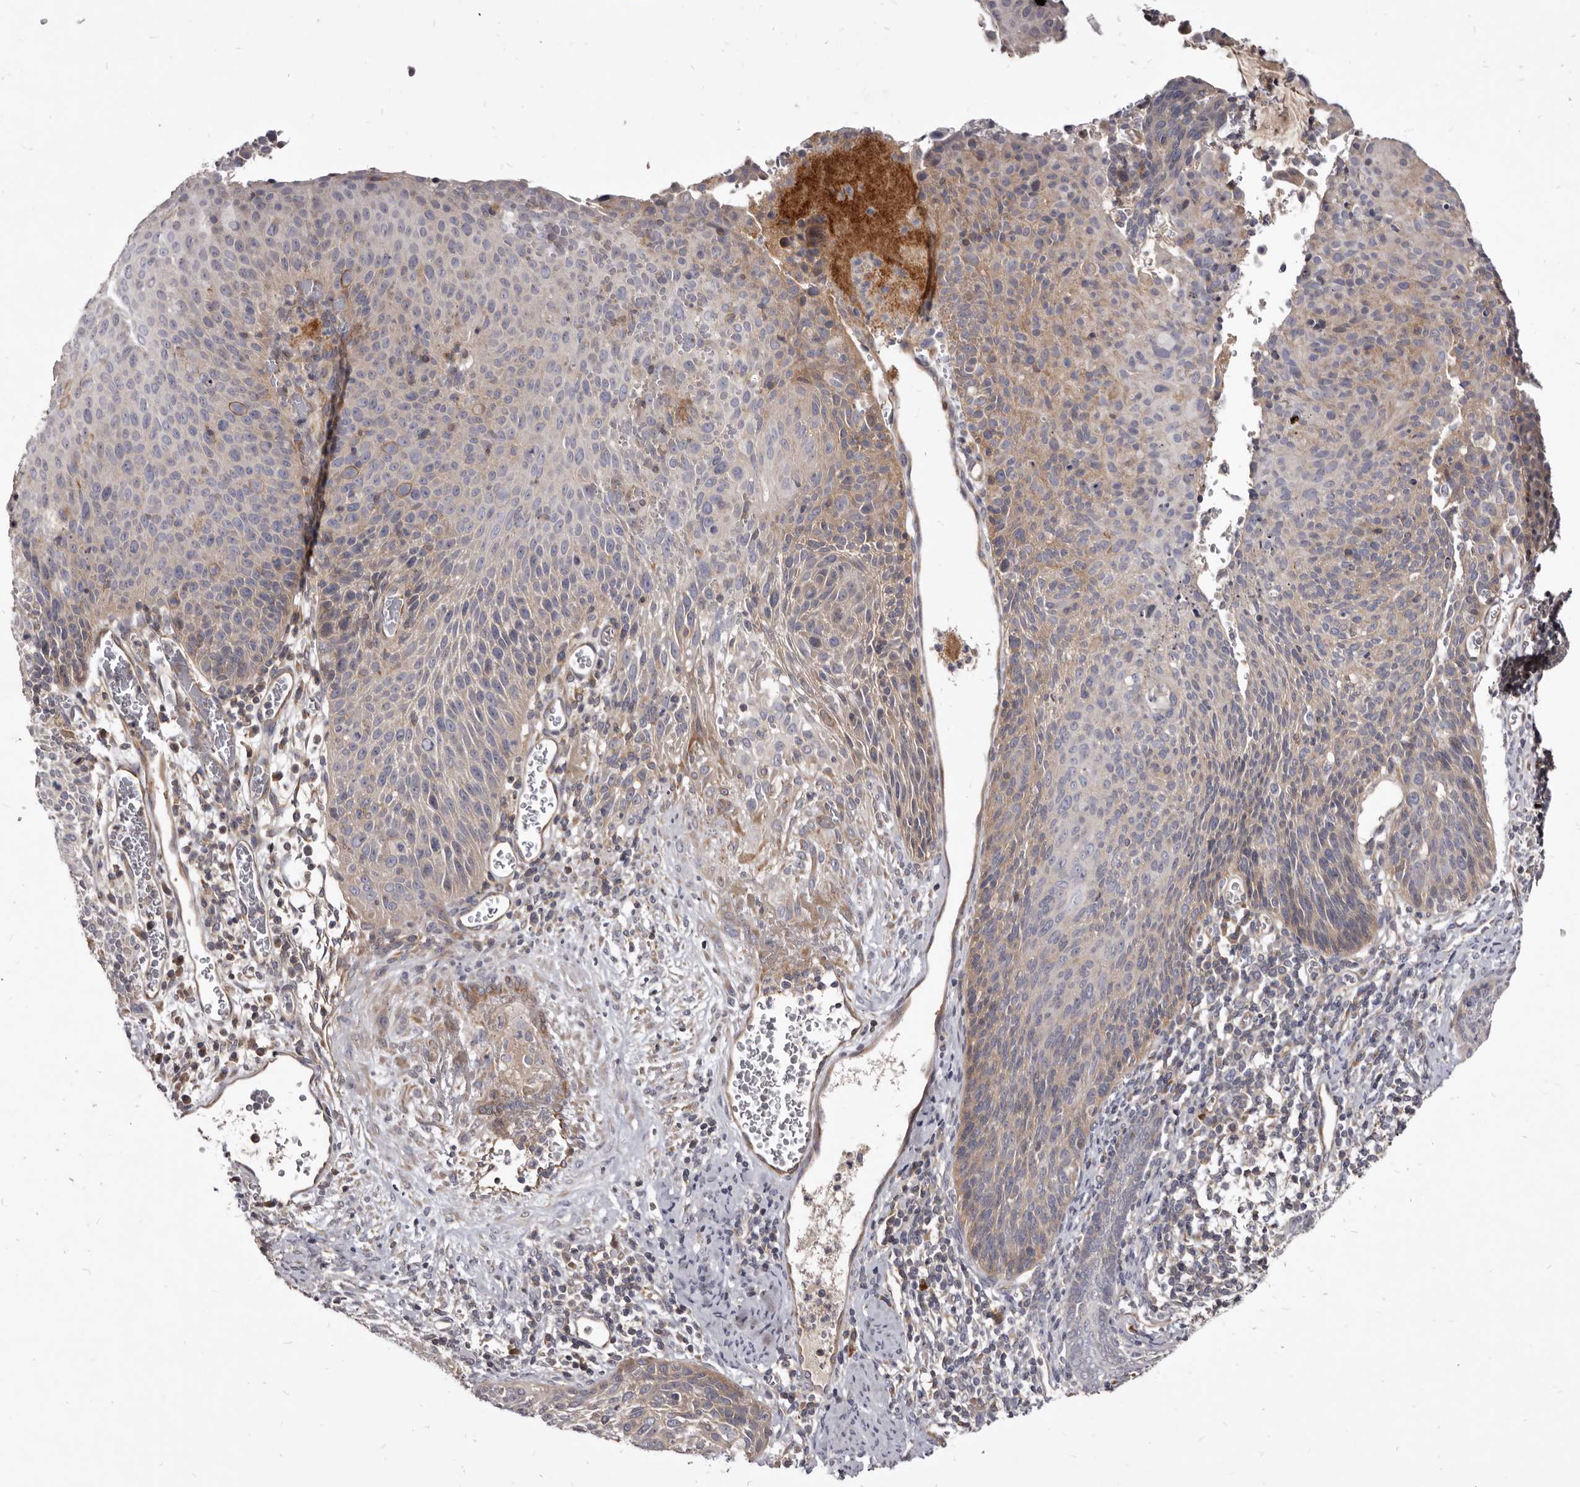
{"staining": {"intensity": "moderate", "quantity": "<25%", "location": "cytoplasmic/membranous"}, "tissue": "cervical cancer", "cell_type": "Tumor cells", "image_type": "cancer", "snomed": [{"axis": "morphology", "description": "Squamous cell carcinoma, NOS"}, {"axis": "topography", "description": "Cervix"}], "caption": "Protein expression by IHC demonstrates moderate cytoplasmic/membranous staining in approximately <25% of tumor cells in cervical cancer.", "gene": "FAS", "patient": {"sex": "female", "age": 55}}